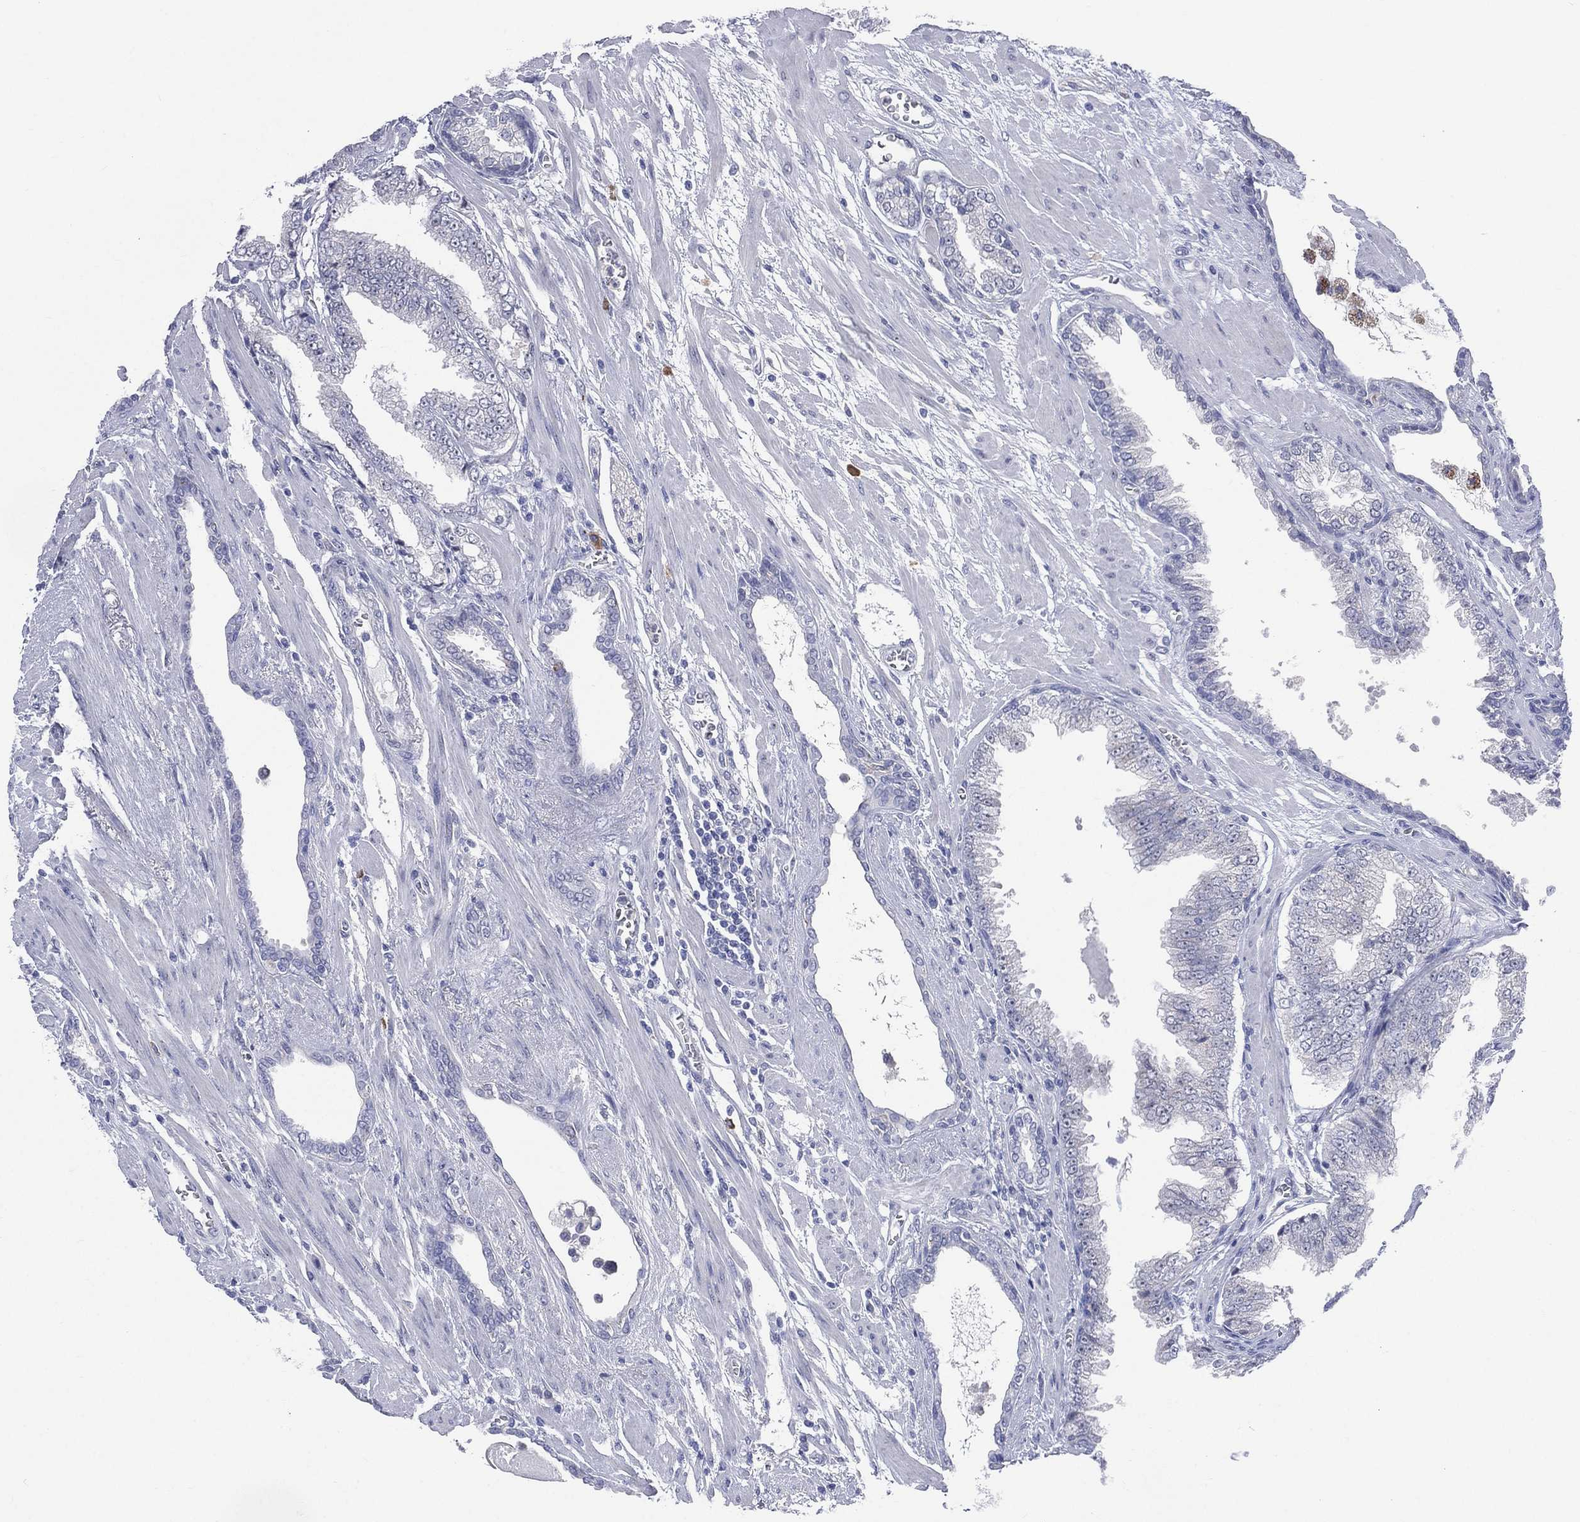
{"staining": {"intensity": "negative", "quantity": "none", "location": "none"}, "tissue": "prostate cancer", "cell_type": "Tumor cells", "image_type": "cancer", "snomed": [{"axis": "morphology", "description": "Adenocarcinoma, Low grade"}, {"axis": "topography", "description": "Prostate"}], "caption": "Immunohistochemical staining of human prostate cancer (low-grade adenocarcinoma) displays no significant staining in tumor cells.", "gene": "AKAP3", "patient": {"sex": "male", "age": 69}}